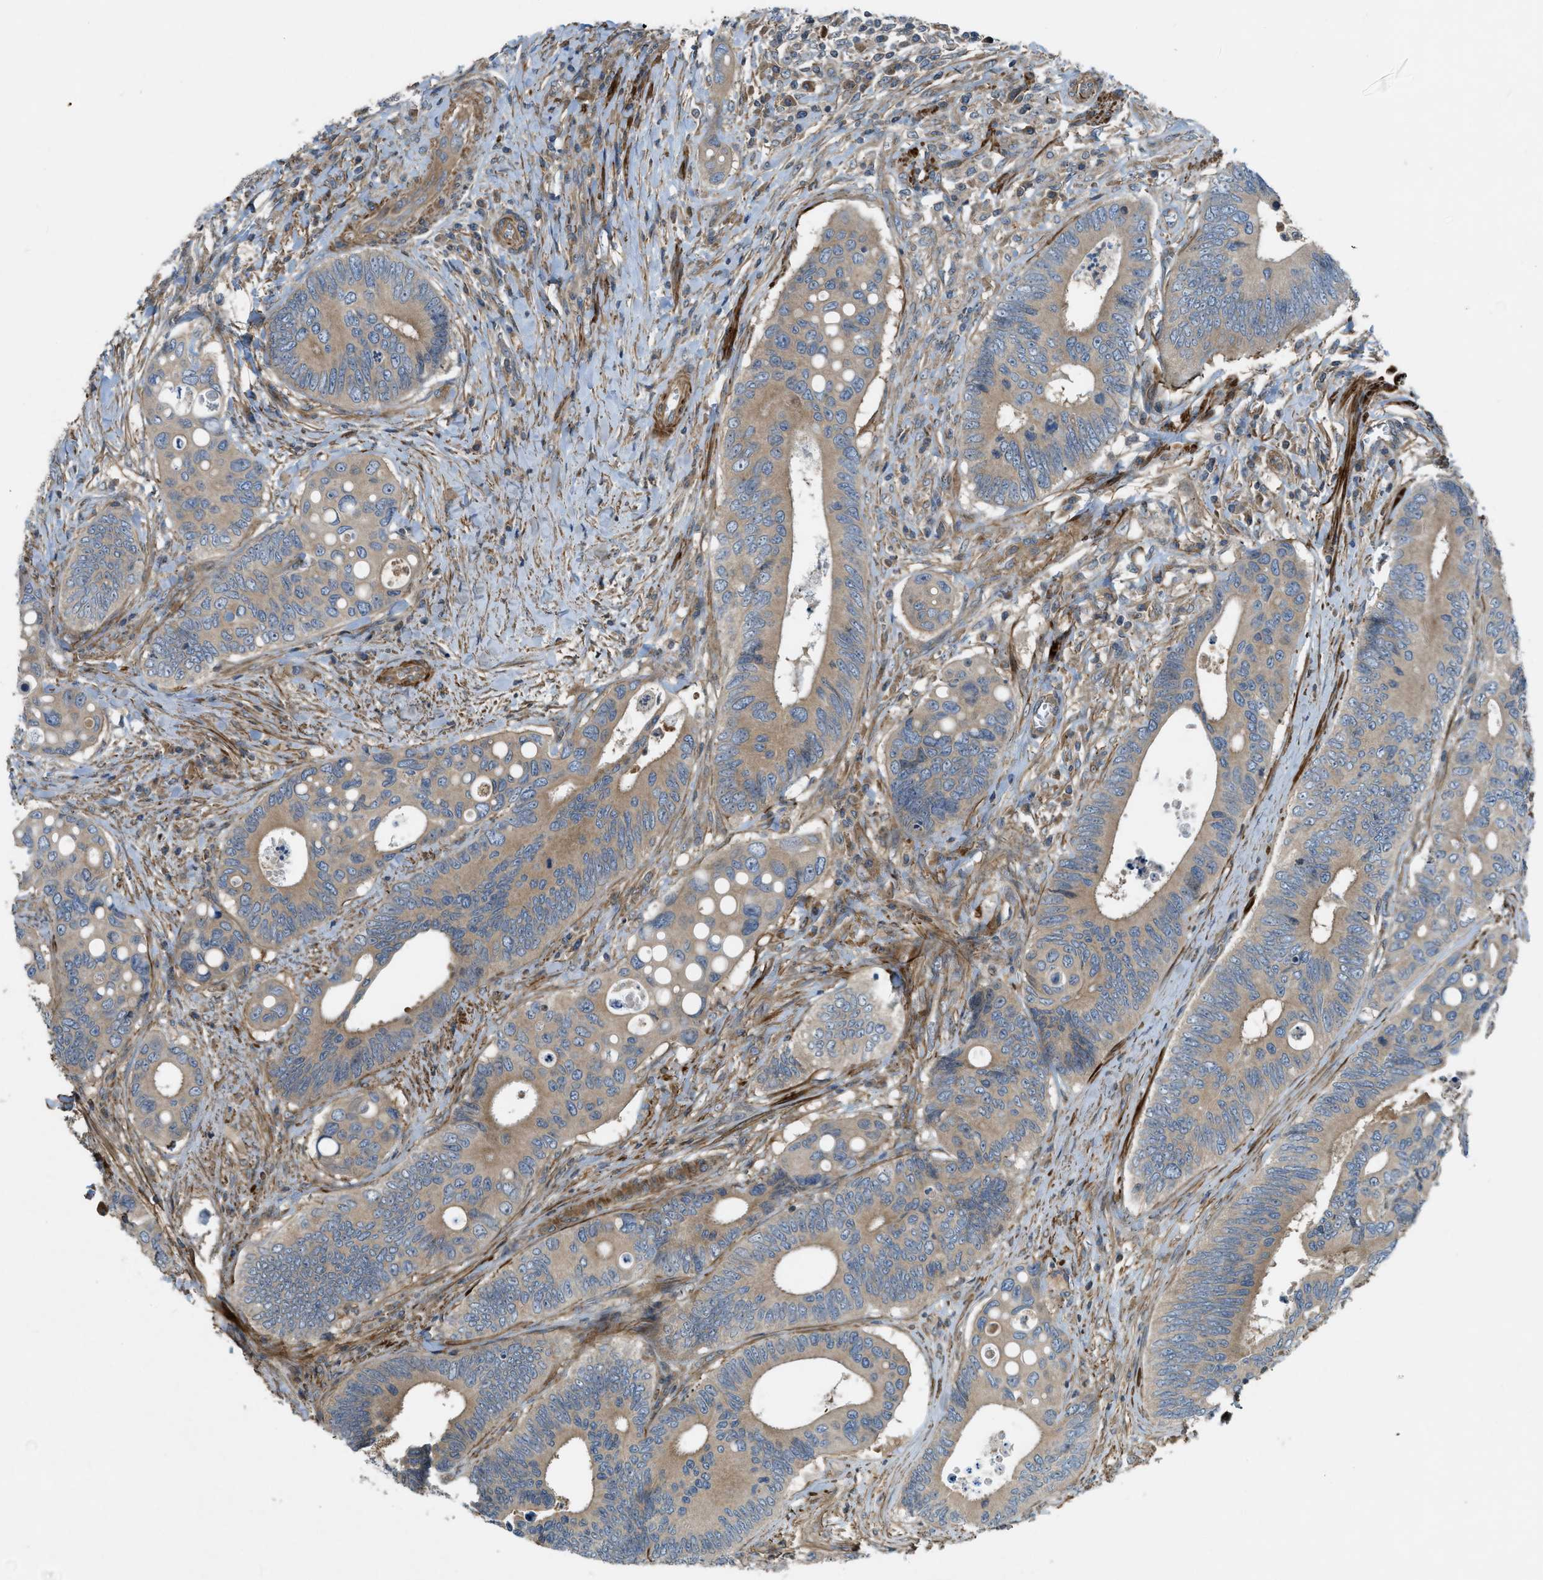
{"staining": {"intensity": "moderate", "quantity": ">75%", "location": "cytoplasmic/membranous"}, "tissue": "colorectal cancer", "cell_type": "Tumor cells", "image_type": "cancer", "snomed": [{"axis": "morphology", "description": "Inflammation, NOS"}, {"axis": "morphology", "description": "Adenocarcinoma, NOS"}, {"axis": "topography", "description": "Colon"}], "caption": "Immunohistochemistry of human colorectal cancer exhibits medium levels of moderate cytoplasmic/membranous expression in approximately >75% of tumor cells.", "gene": "VEZT", "patient": {"sex": "male", "age": 72}}